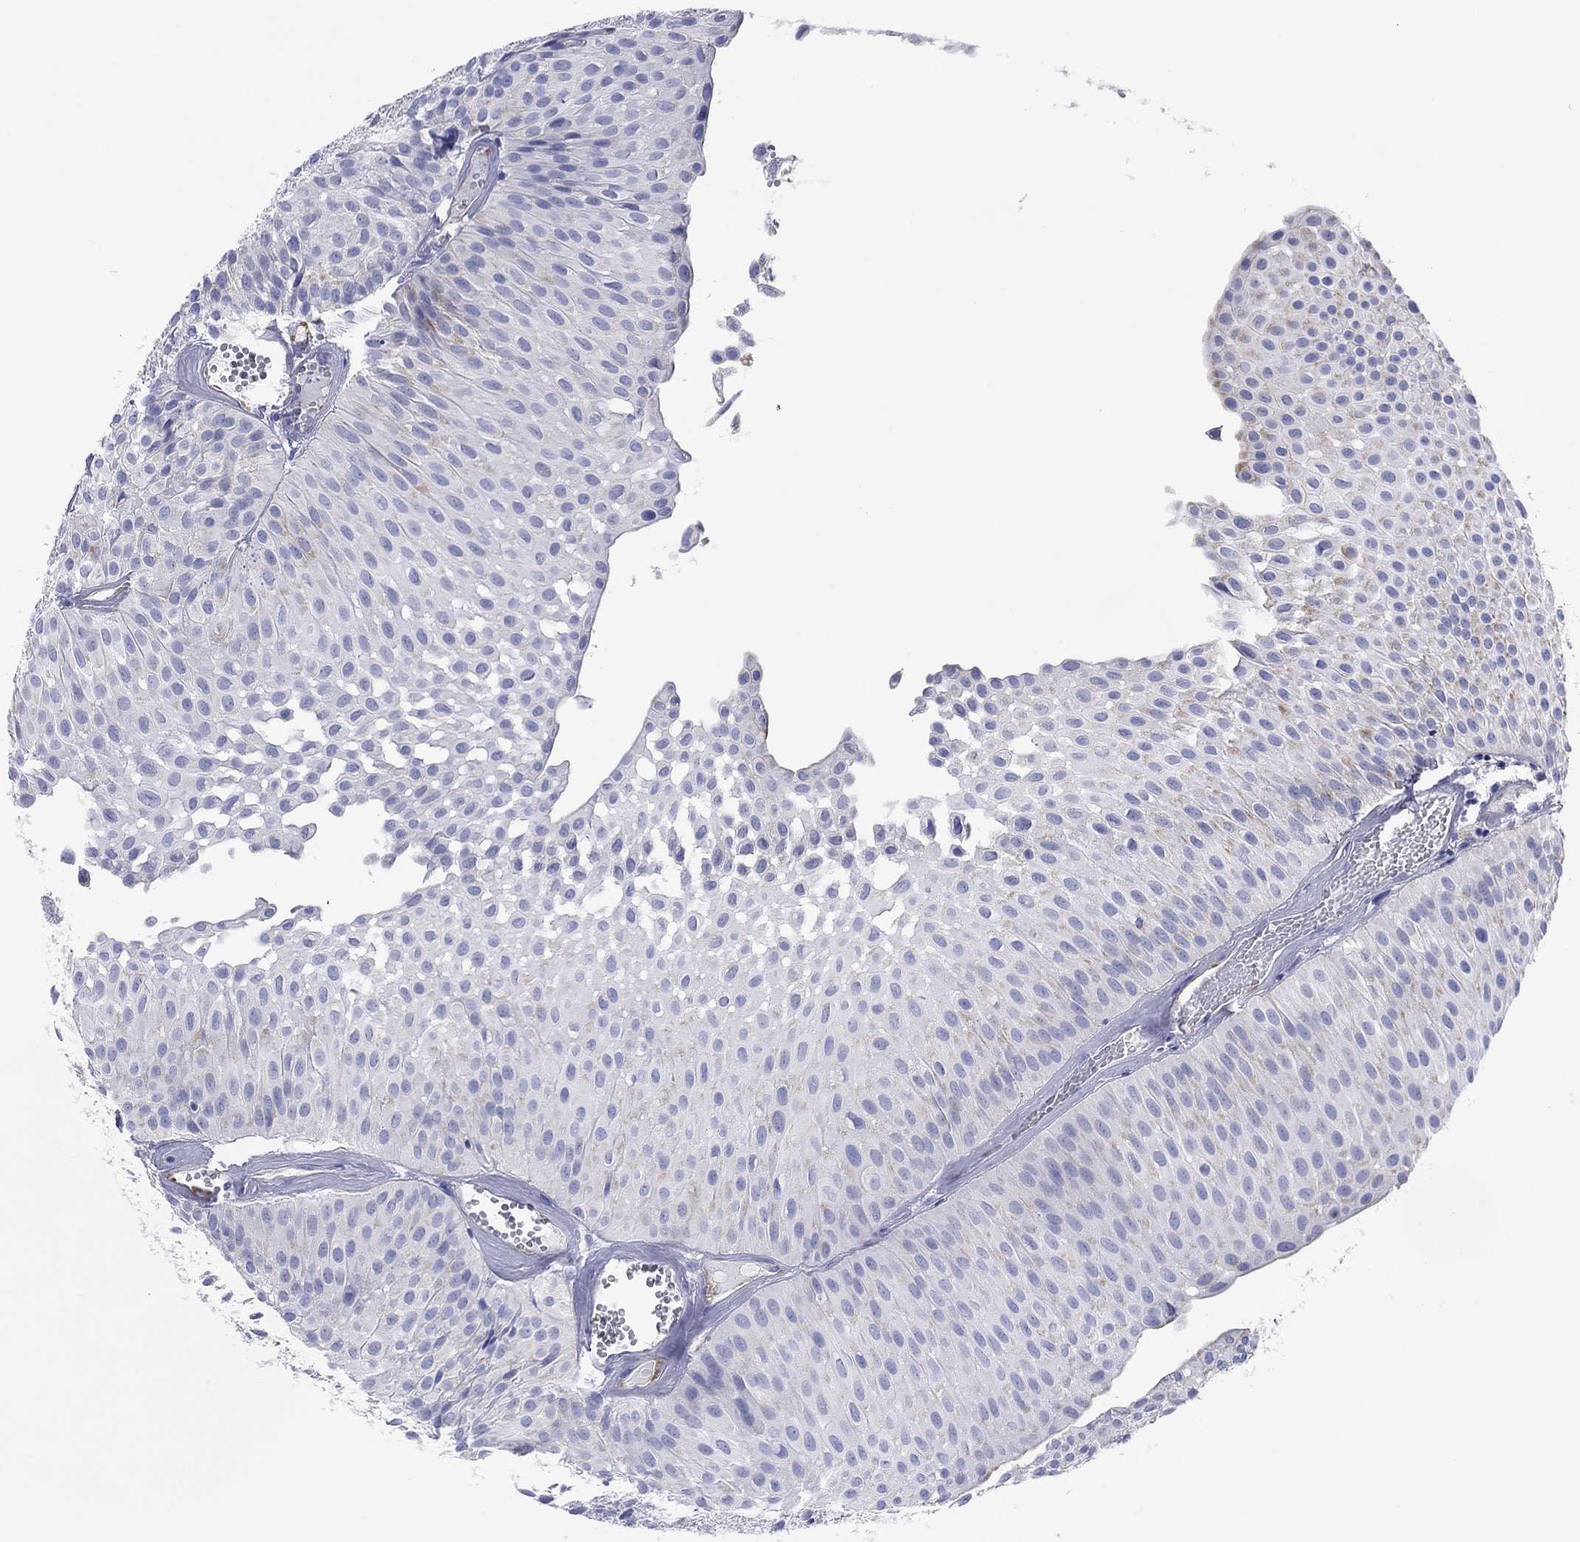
{"staining": {"intensity": "moderate", "quantity": "<25%", "location": "cytoplasmic/membranous"}, "tissue": "urothelial cancer", "cell_type": "Tumor cells", "image_type": "cancer", "snomed": [{"axis": "morphology", "description": "Urothelial carcinoma, Low grade"}, {"axis": "topography", "description": "Urinary bladder"}], "caption": "DAB immunohistochemical staining of human low-grade urothelial carcinoma exhibits moderate cytoplasmic/membranous protein positivity in approximately <25% of tumor cells.", "gene": "MGST3", "patient": {"sex": "male", "age": 64}}